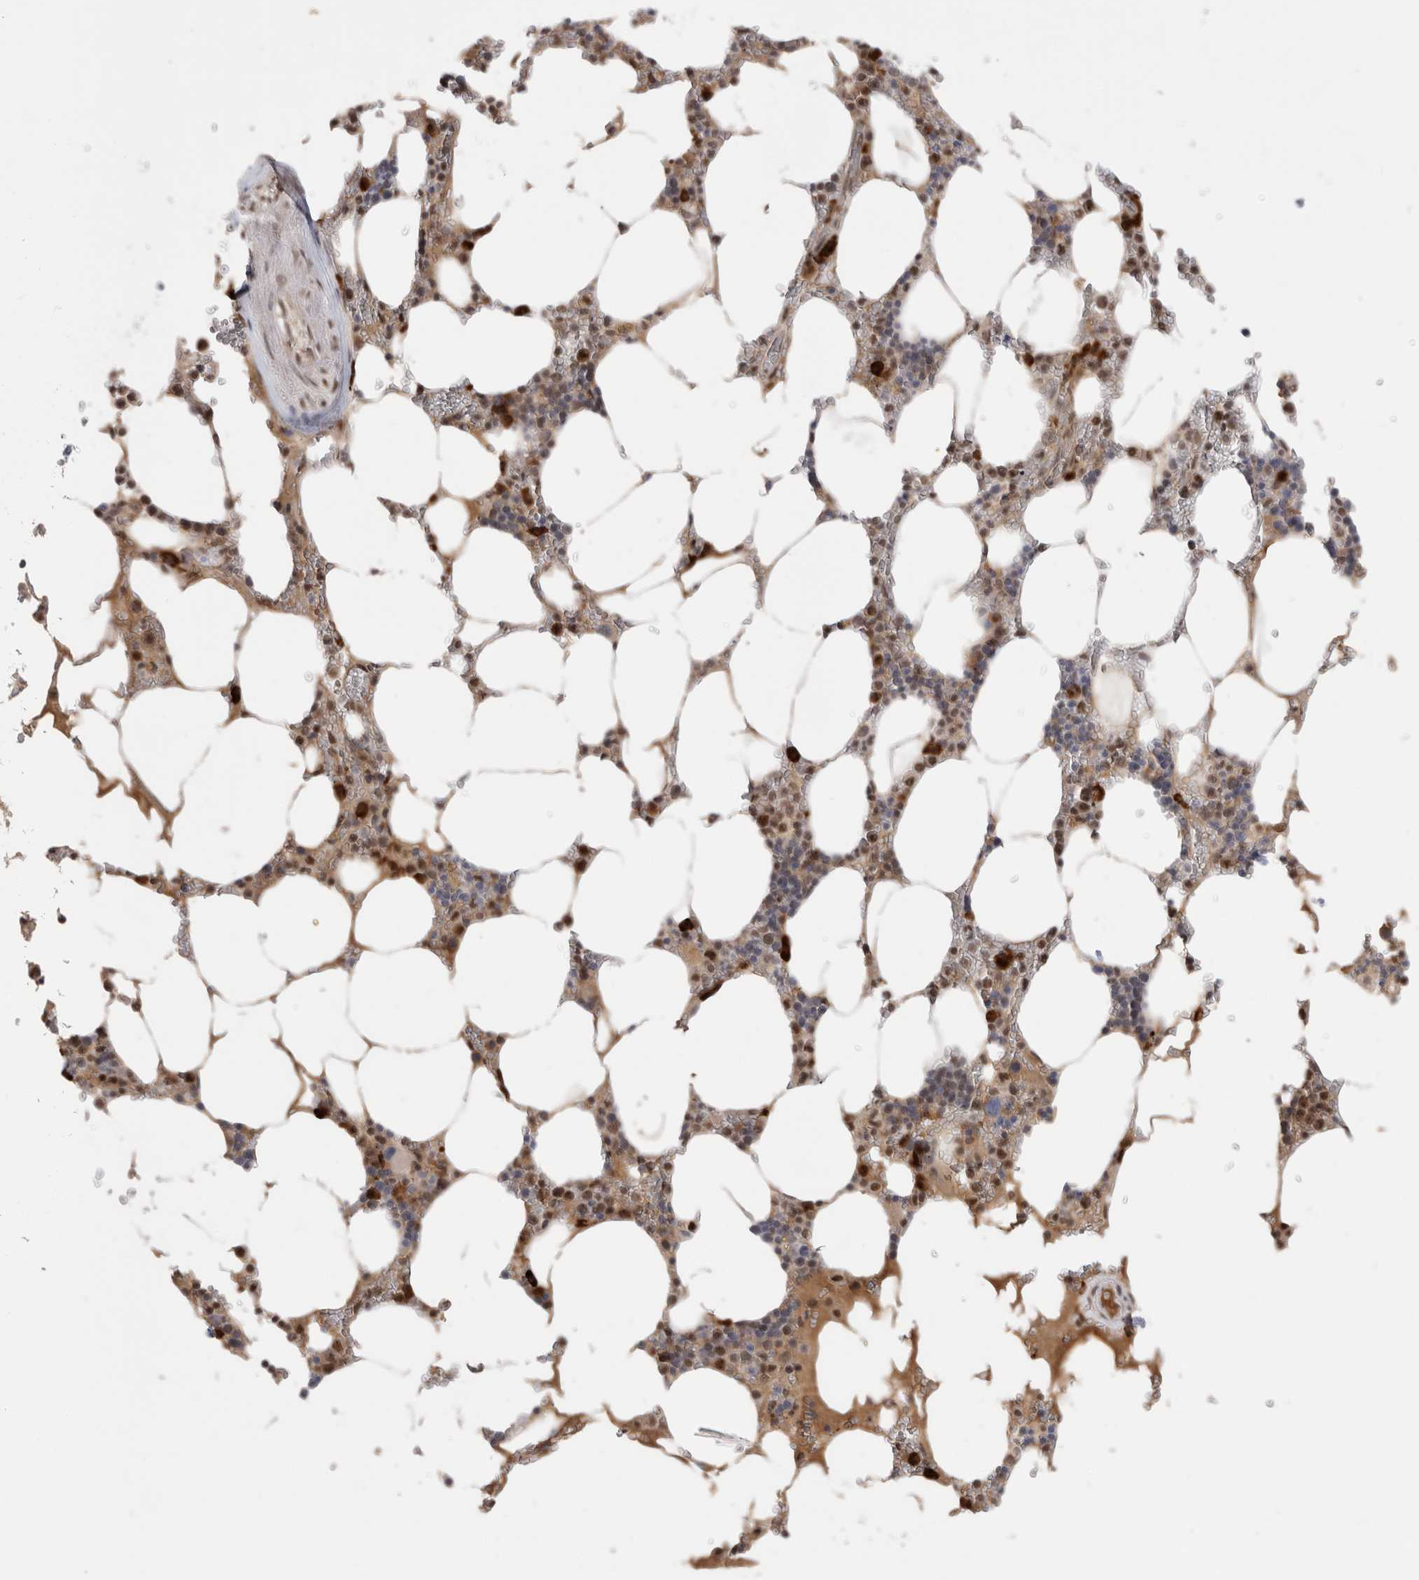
{"staining": {"intensity": "strong", "quantity": ">75%", "location": "nuclear"}, "tissue": "bone marrow", "cell_type": "Hematopoietic cells", "image_type": "normal", "snomed": [{"axis": "morphology", "description": "Normal tissue, NOS"}, {"axis": "topography", "description": "Bone marrow"}], "caption": "IHC of unremarkable human bone marrow shows high levels of strong nuclear staining in about >75% of hematopoietic cells. Using DAB (brown) and hematoxylin (blue) stains, captured at high magnification using brightfield microscopy.", "gene": "ZNF24", "patient": {"sex": "male", "age": 70}}